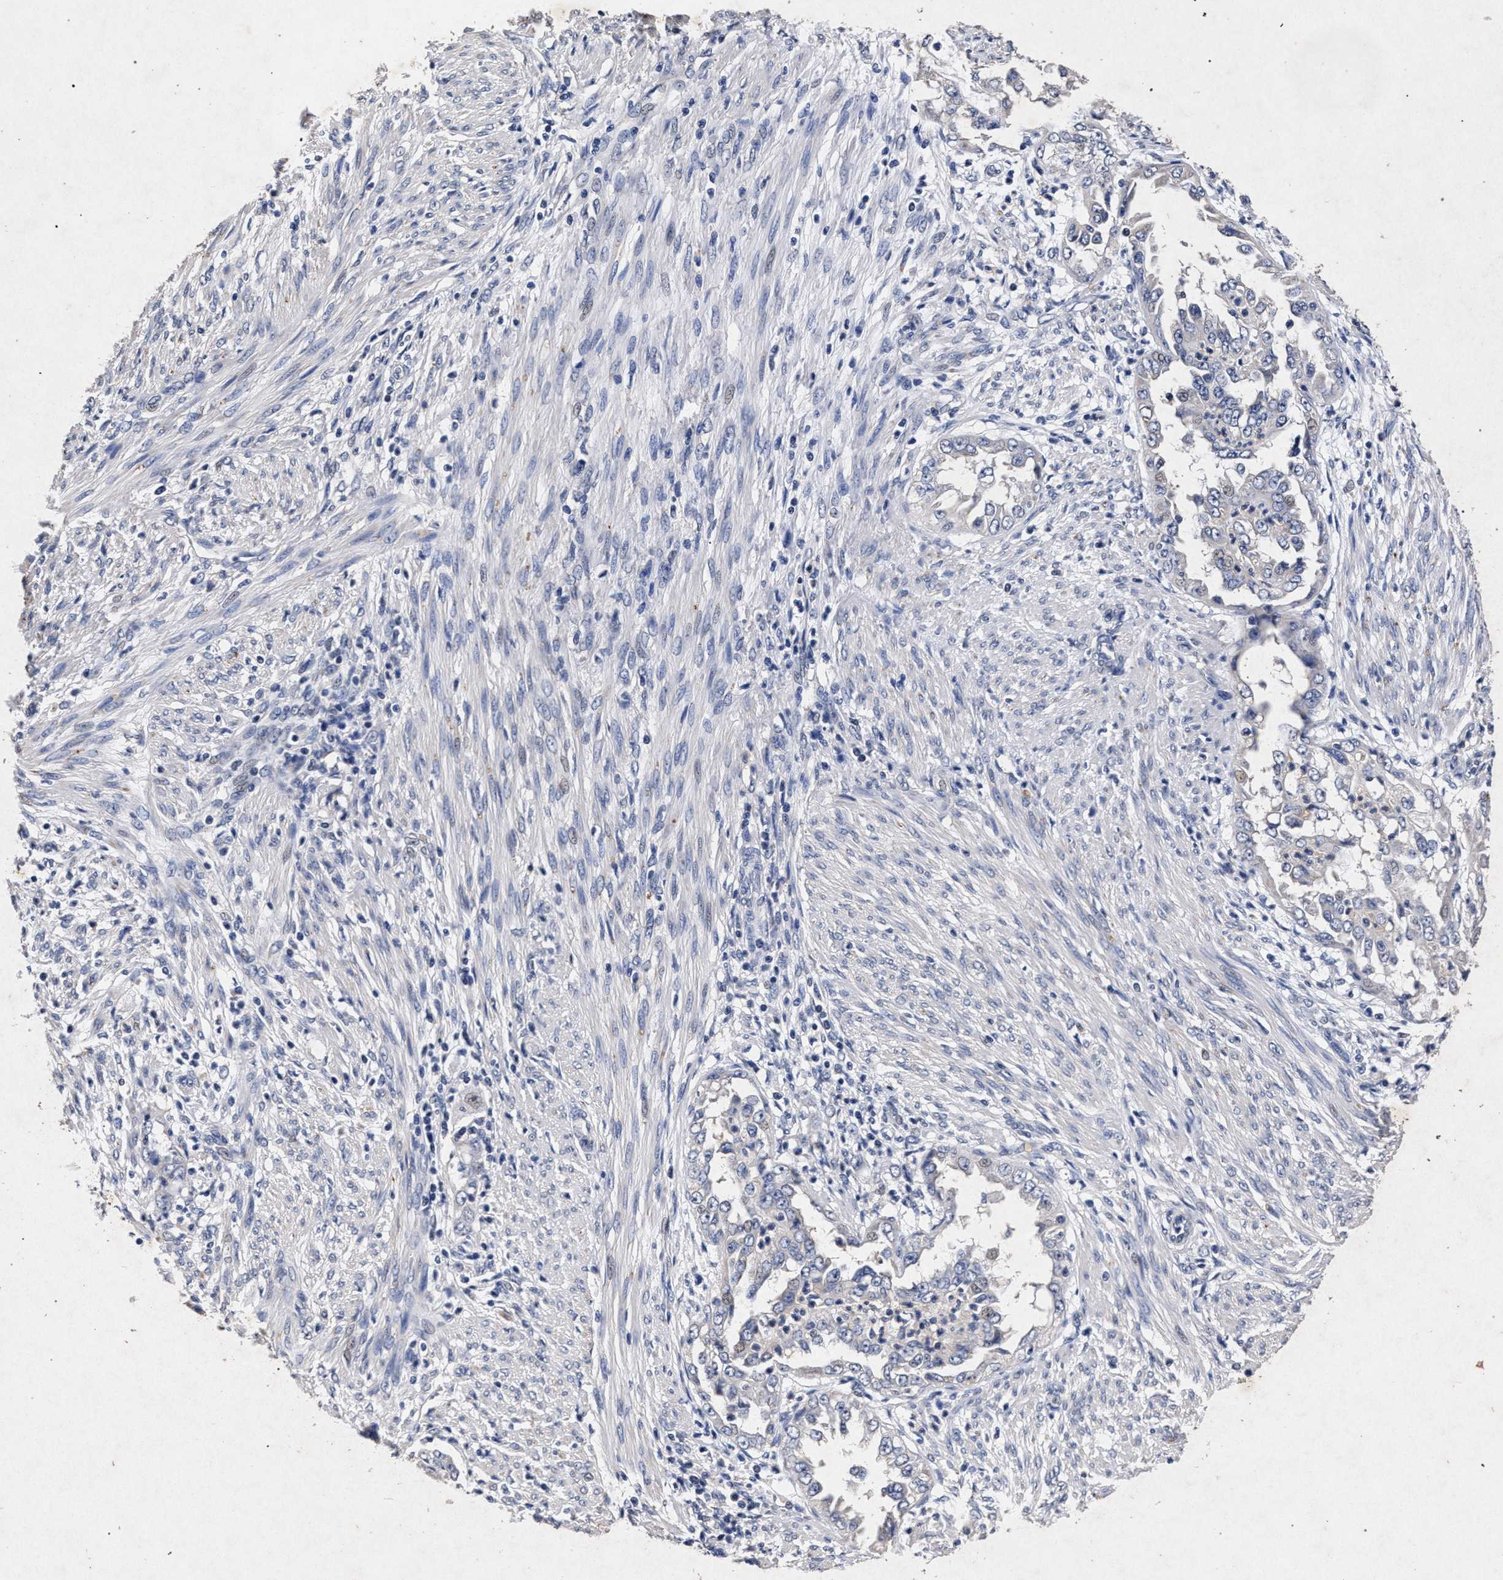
{"staining": {"intensity": "negative", "quantity": "none", "location": "none"}, "tissue": "endometrial cancer", "cell_type": "Tumor cells", "image_type": "cancer", "snomed": [{"axis": "morphology", "description": "Adenocarcinoma, NOS"}, {"axis": "topography", "description": "Endometrium"}], "caption": "A high-resolution image shows IHC staining of endometrial cancer (adenocarcinoma), which reveals no significant positivity in tumor cells. (Stains: DAB (3,3'-diaminobenzidine) immunohistochemistry (IHC) with hematoxylin counter stain, Microscopy: brightfield microscopy at high magnification).", "gene": "ATP1A2", "patient": {"sex": "female", "age": 85}}